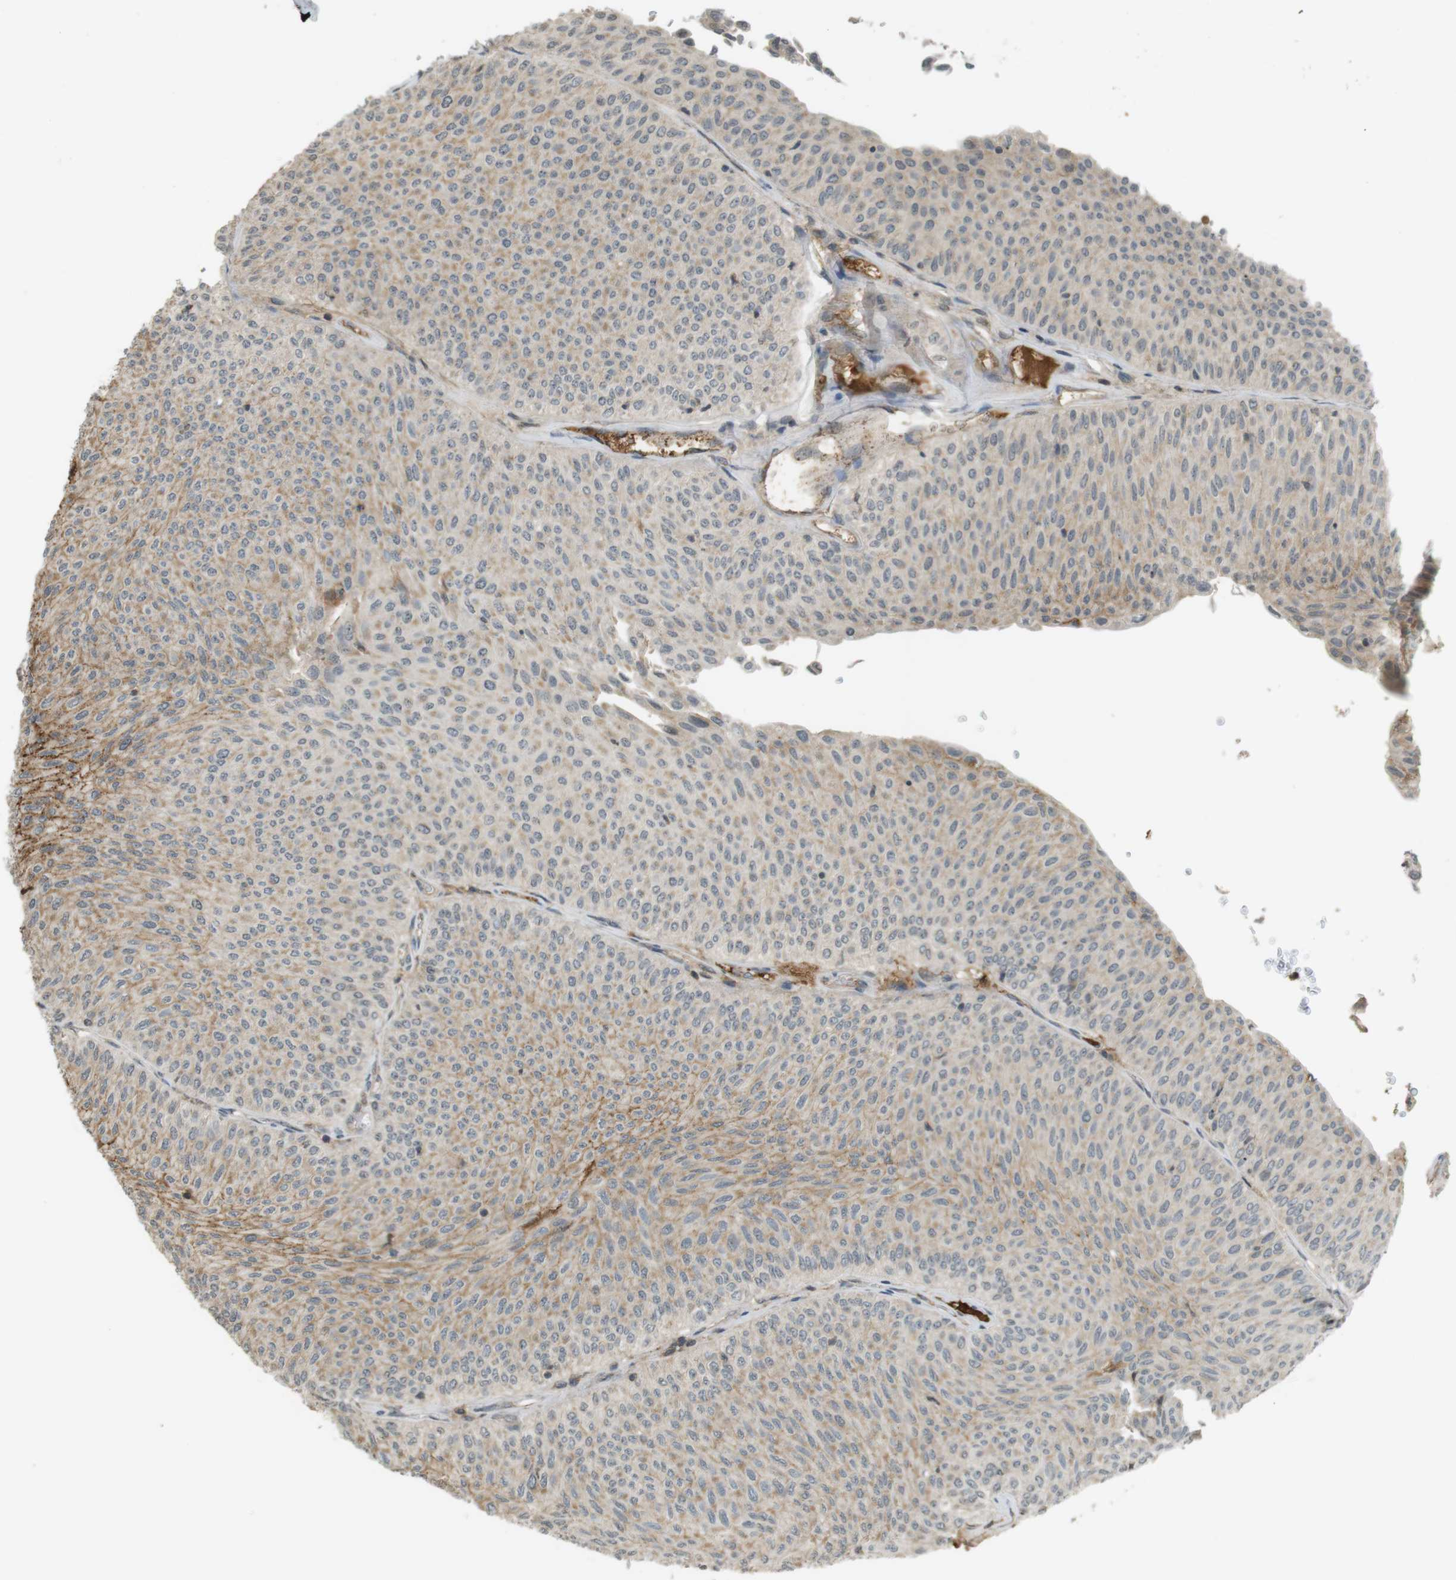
{"staining": {"intensity": "weak", "quantity": "25%-75%", "location": "cytoplasmic/membranous"}, "tissue": "urothelial cancer", "cell_type": "Tumor cells", "image_type": "cancer", "snomed": [{"axis": "morphology", "description": "Urothelial carcinoma, Low grade"}, {"axis": "topography", "description": "Urinary bladder"}], "caption": "Immunohistochemical staining of human urothelial cancer shows low levels of weak cytoplasmic/membranous protein positivity in approximately 25%-75% of tumor cells.", "gene": "SRR", "patient": {"sex": "male", "age": 78}}